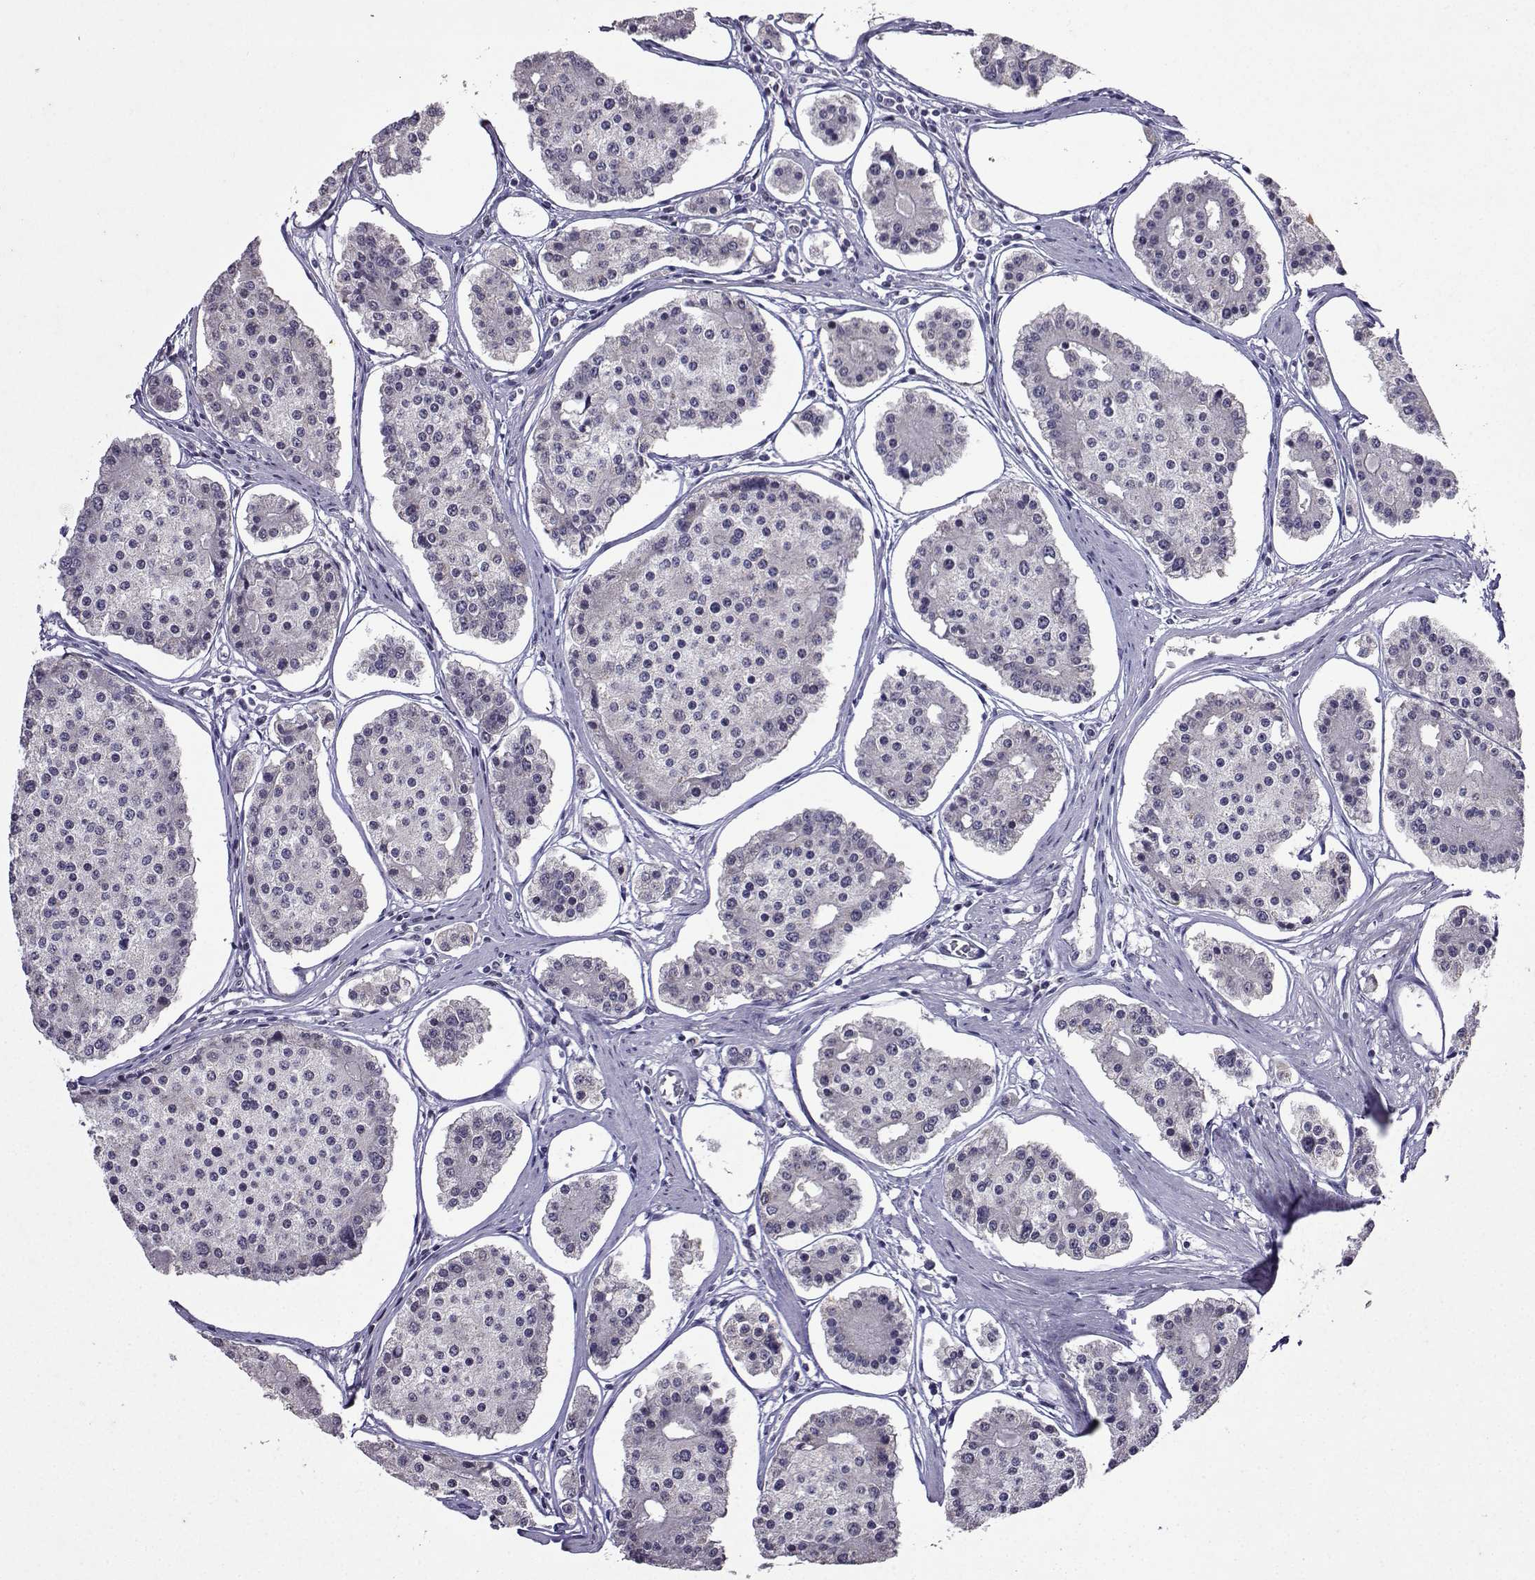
{"staining": {"intensity": "negative", "quantity": "none", "location": "none"}, "tissue": "carcinoid", "cell_type": "Tumor cells", "image_type": "cancer", "snomed": [{"axis": "morphology", "description": "Carcinoid, malignant, NOS"}, {"axis": "topography", "description": "Small intestine"}], "caption": "Immunohistochemistry (IHC) histopathology image of neoplastic tissue: carcinoid (malignant) stained with DAB displays no significant protein expression in tumor cells.", "gene": "CCL28", "patient": {"sex": "female", "age": 65}}